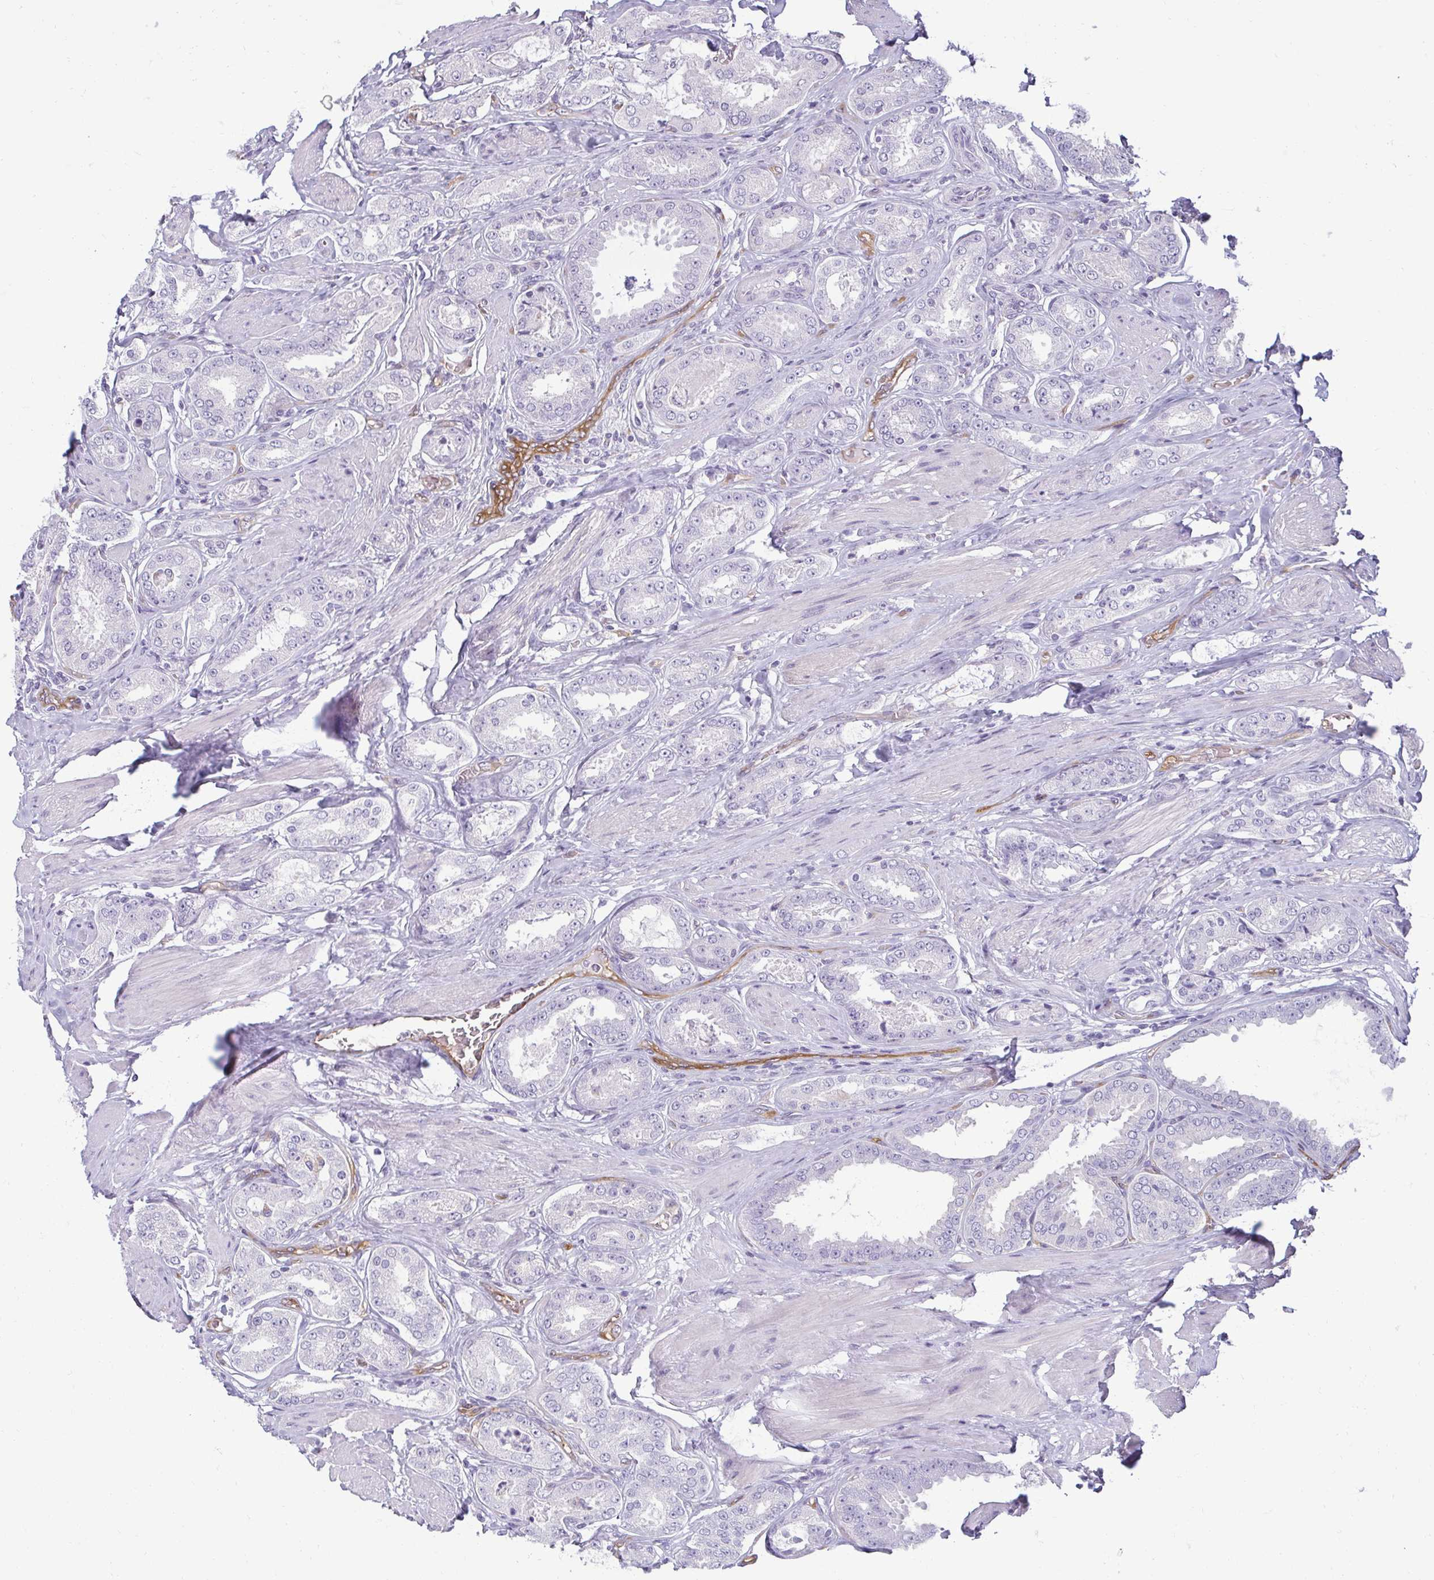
{"staining": {"intensity": "negative", "quantity": "none", "location": "none"}, "tissue": "prostate cancer", "cell_type": "Tumor cells", "image_type": "cancer", "snomed": [{"axis": "morphology", "description": "Adenocarcinoma, High grade"}, {"axis": "topography", "description": "Prostate"}], "caption": "Tumor cells show no significant expression in prostate cancer.", "gene": "PDE2A", "patient": {"sex": "male", "age": 63}}